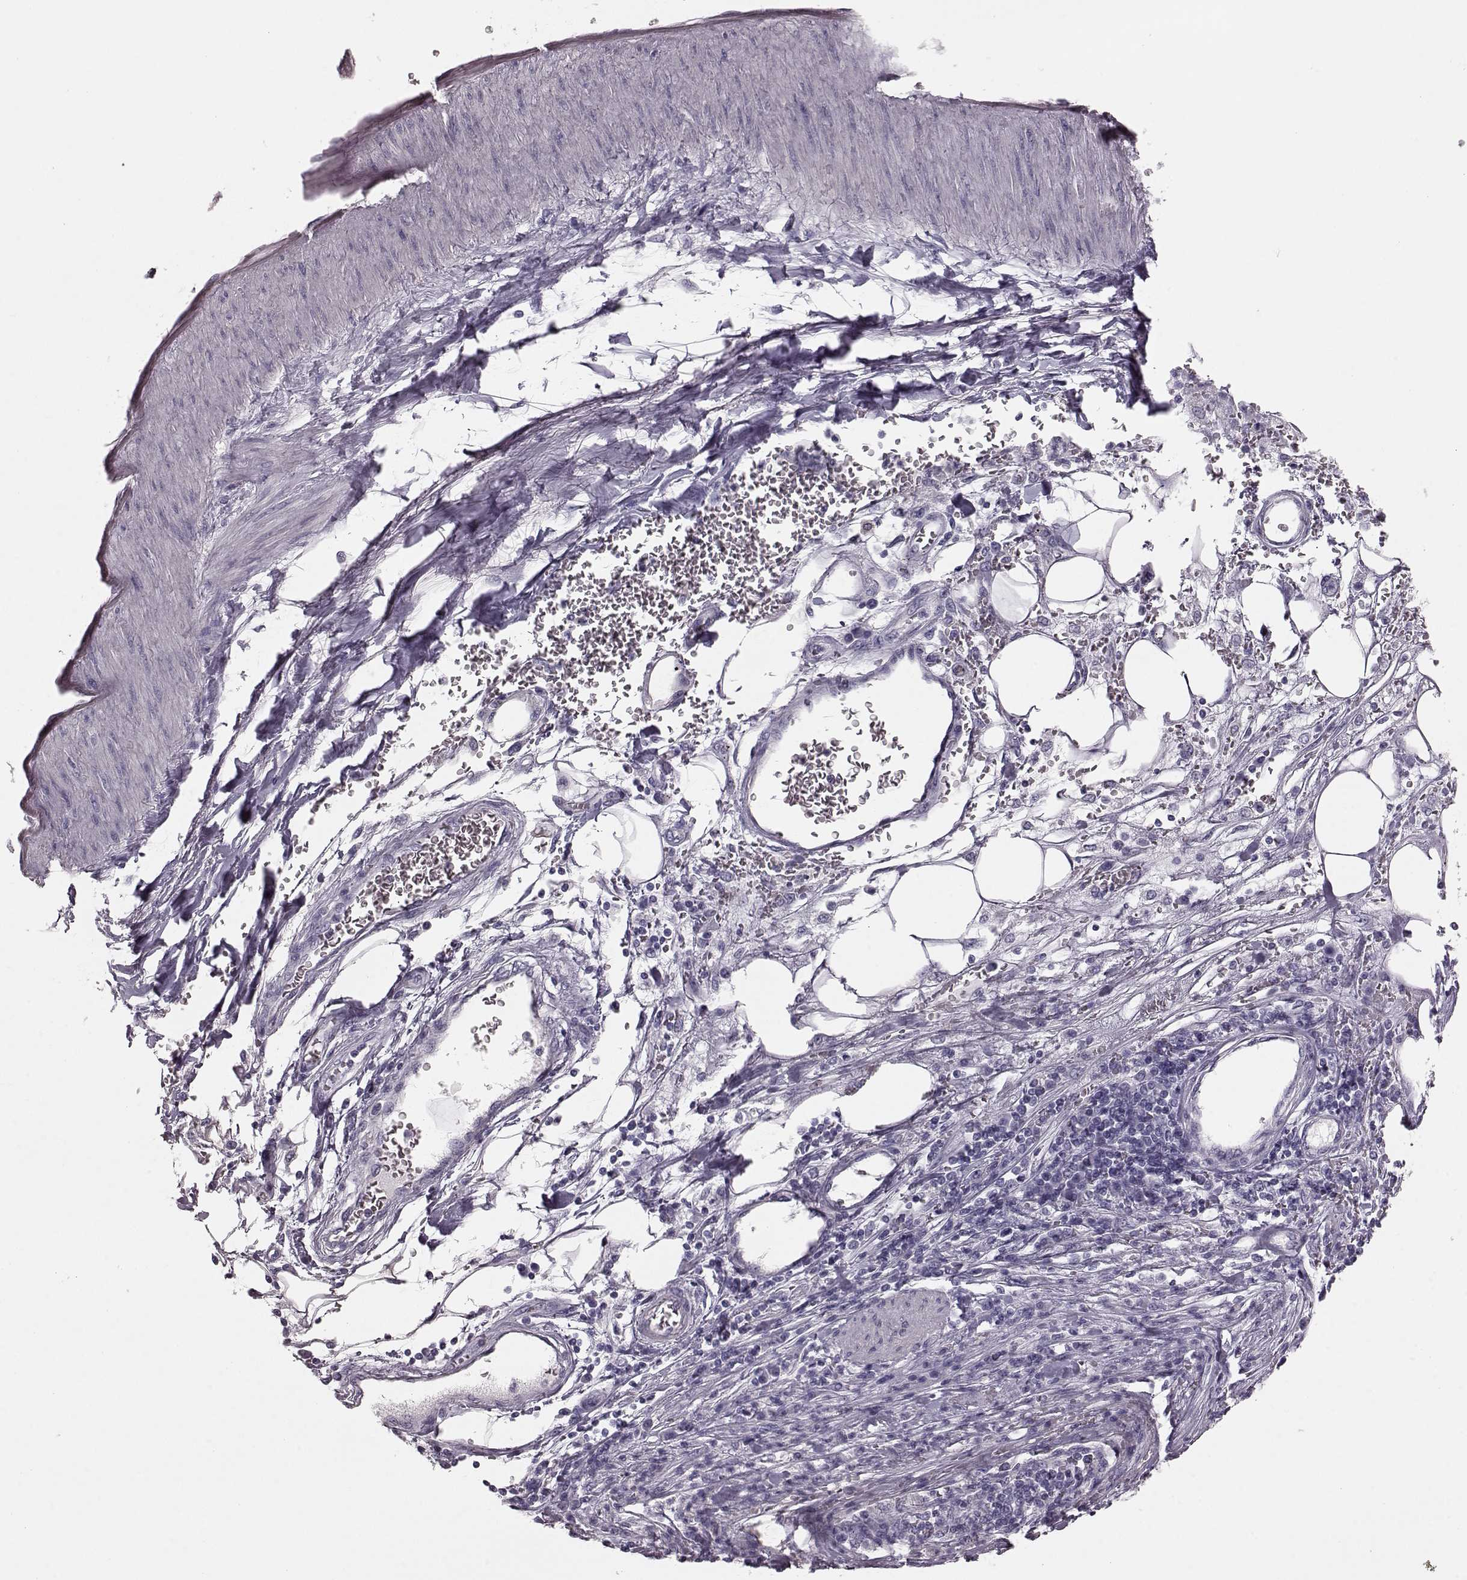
{"staining": {"intensity": "negative", "quantity": "none", "location": "none"}, "tissue": "pancreatic cancer", "cell_type": "Tumor cells", "image_type": "cancer", "snomed": [{"axis": "morphology", "description": "Adenocarcinoma, NOS"}, {"axis": "topography", "description": "Pancreas"}], "caption": "IHC of pancreatic cancer (adenocarcinoma) reveals no expression in tumor cells.", "gene": "CRYBA2", "patient": {"sex": "female", "age": 61}}